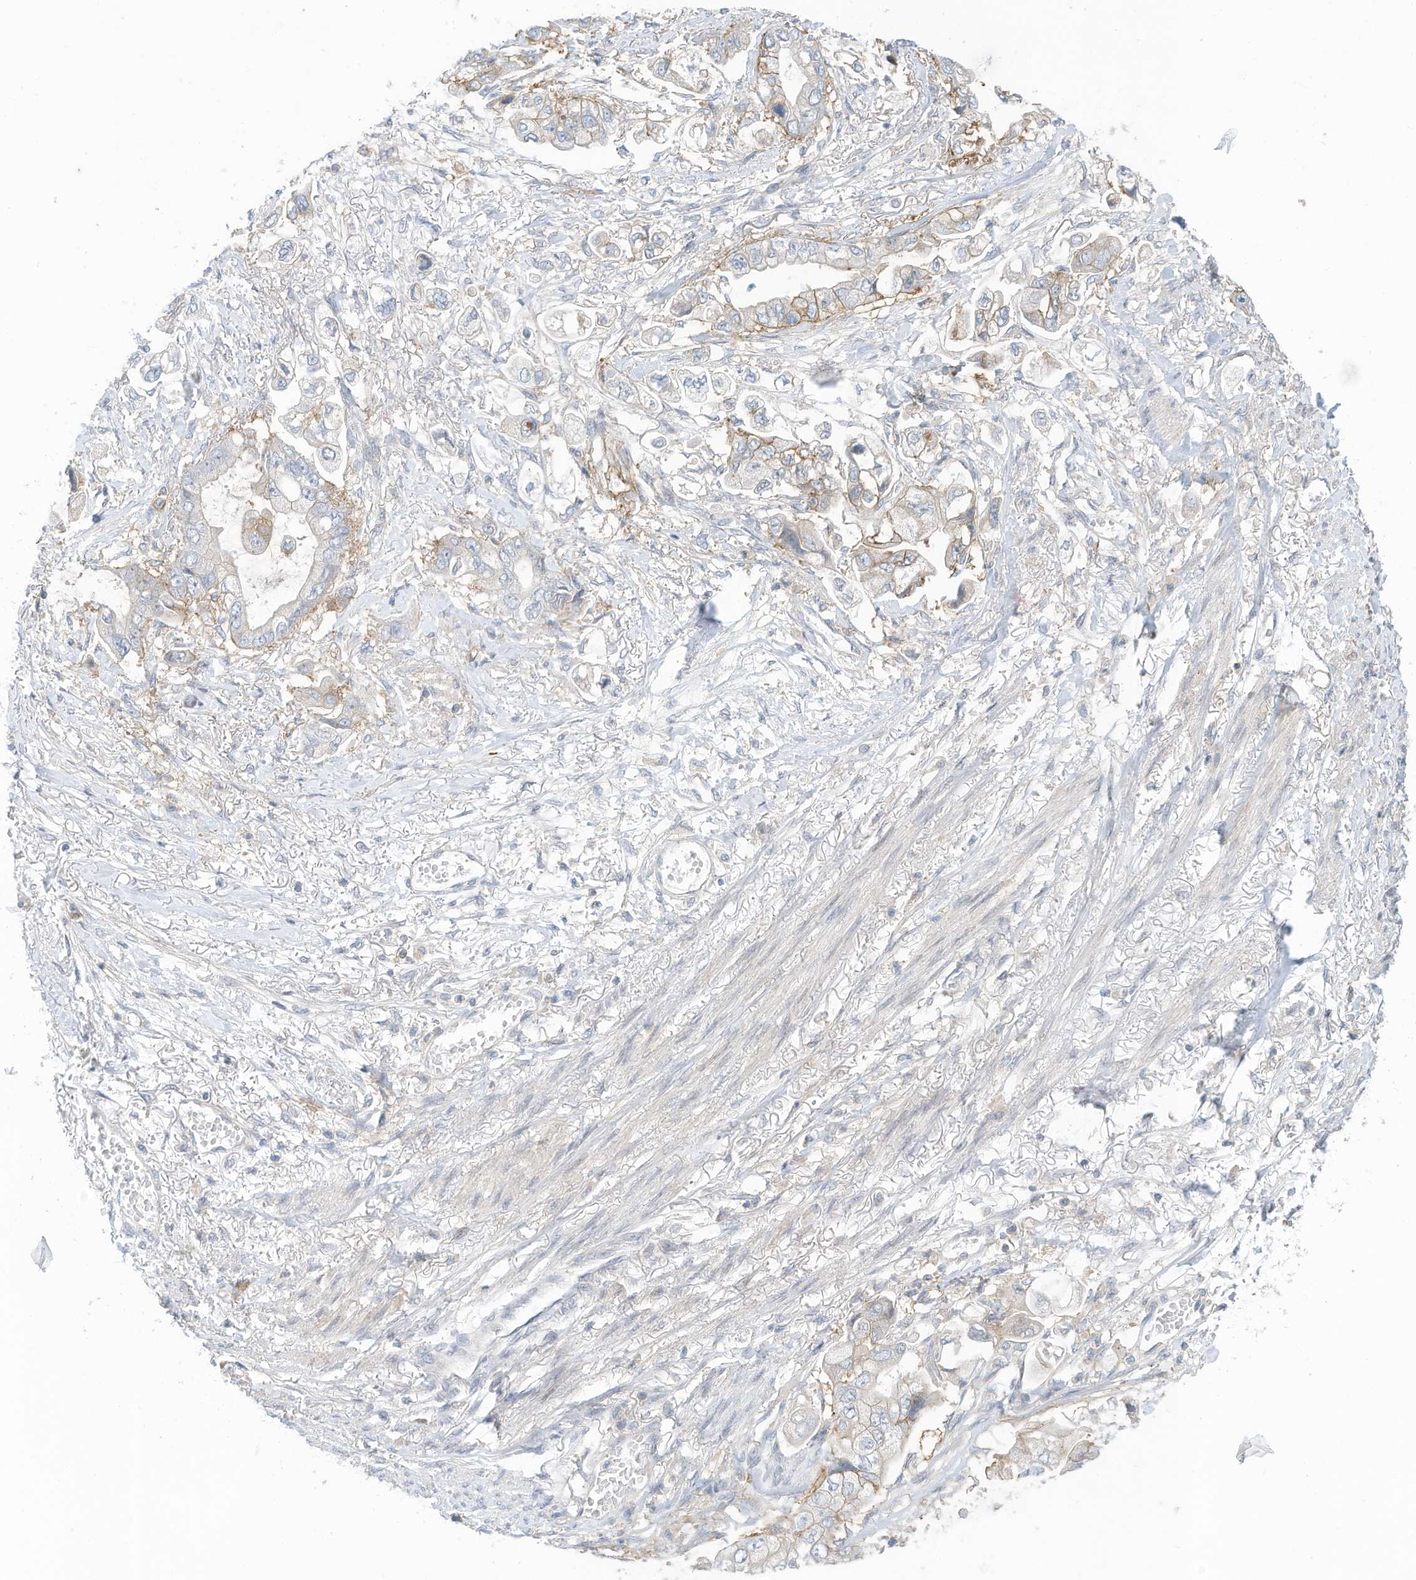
{"staining": {"intensity": "moderate", "quantity": "<25%", "location": "cytoplasmic/membranous"}, "tissue": "stomach cancer", "cell_type": "Tumor cells", "image_type": "cancer", "snomed": [{"axis": "morphology", "description": "Adenocarcinoma, NOS"}, {"axis": "topography", "description": "Stomach"}], "caption": "This histopathology image displays adenocarcinoma (stomach) stained with immunohistochemistry to label a protein in brown. The cytoplasmic/membranous of tumor cells show moderate positivity for the protein. Nuclei are counter-stained blue.", "gene": "SLC1A5", "patient": {"sex": "male", "age": 62}}